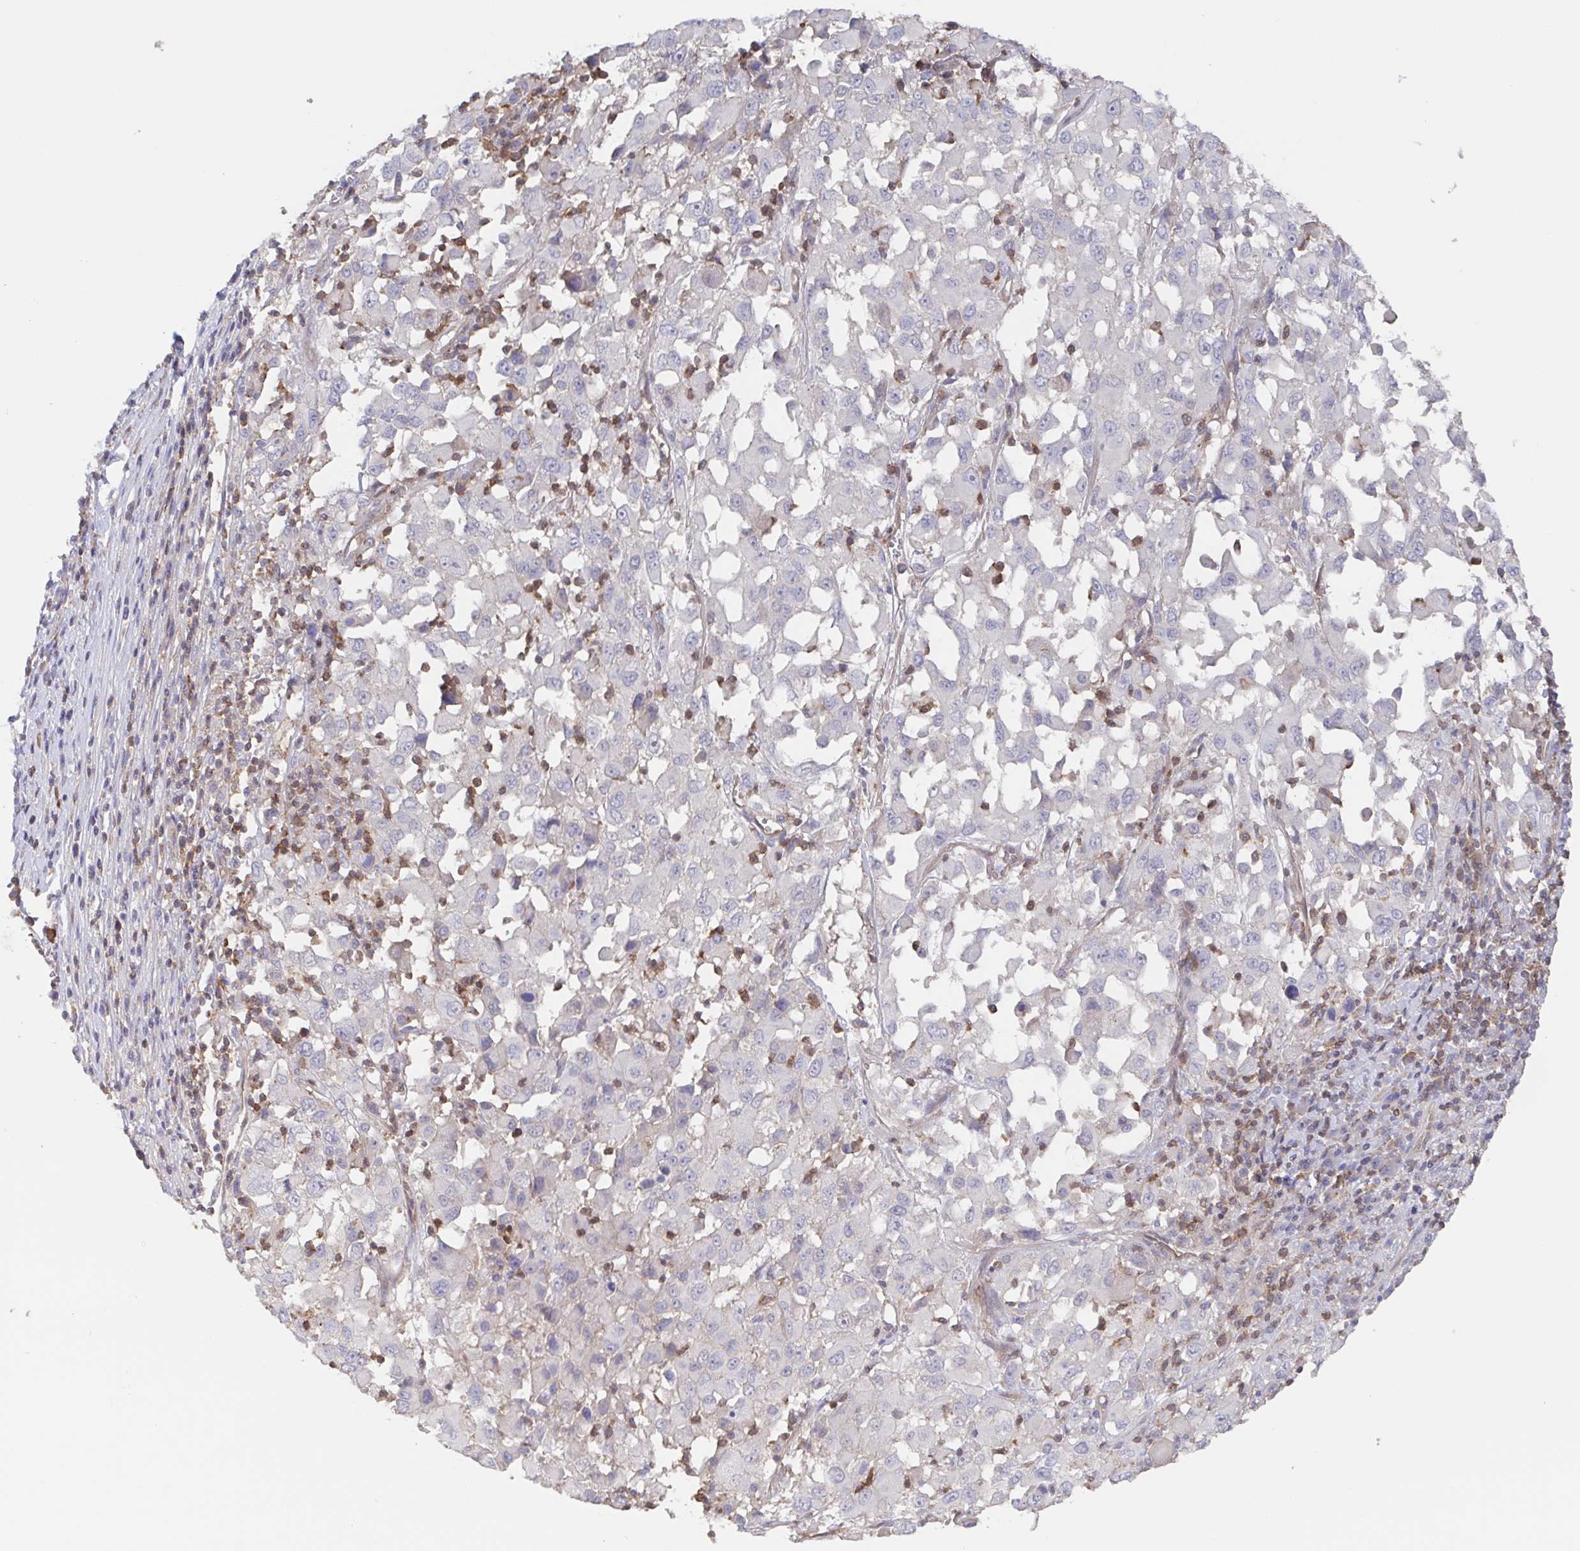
{"staining": {"intensity": "negative", "quantity": "none", "location": "none"}, "tissue": "melanoma", "cell_type": "Tumor cells", "image_type": "cancer", "snomed": [{"axis": "morphology", "description": "Malignant melanoma, Metastatic site"}, {"axis": "topography", "description": "Soft tissue"}], "caption": "Immunohistochemistry of human melanoma reveals no expression in tumor cells.", "gene": "AGFG2", "patient": {"sex": "male", "age": 50}}